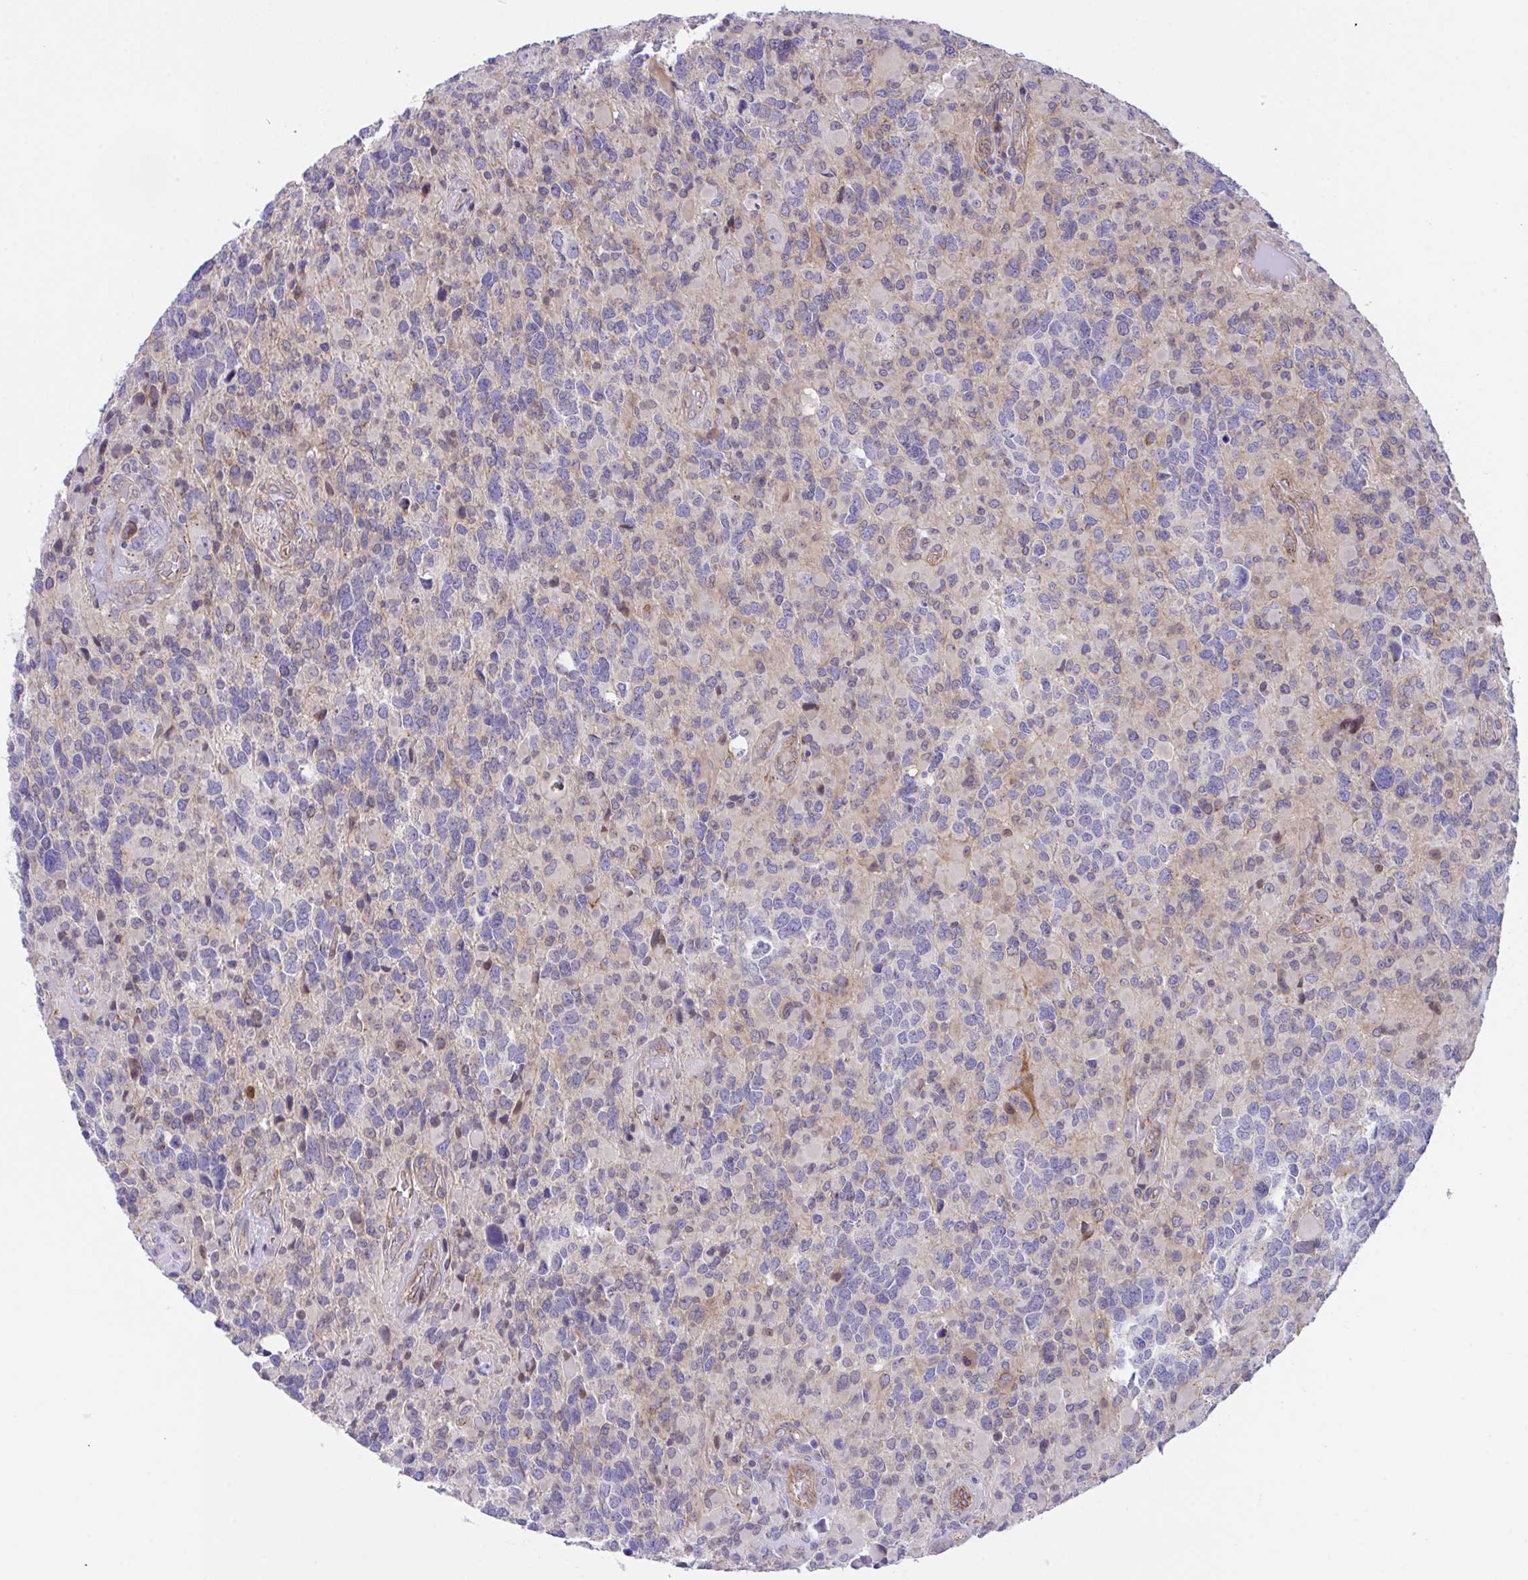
{"staining": {"intensity": "negative", "quantity": "none", "location": "none"}, "tissue": "glioma", "cell_type": "Tumor cells", "image_type": "cancer", "snomed": [{"axis": "morphology", "description": "Glioma, malignant, High grade"}, {"axis": "topography", "description": "Brain"}], "caption": "Immunohistochemistry photomicrograph of neoplastic tissue: human glioma stained with DAB (3,3'-diaminobenzidine) shows no significant protein positivity in tumor cells. (Immunohistochemistry (ihc), brightfield microscopy, high magnification).", "gene": "ZBED3", "patient": {"sex": "female", "age": 40}}